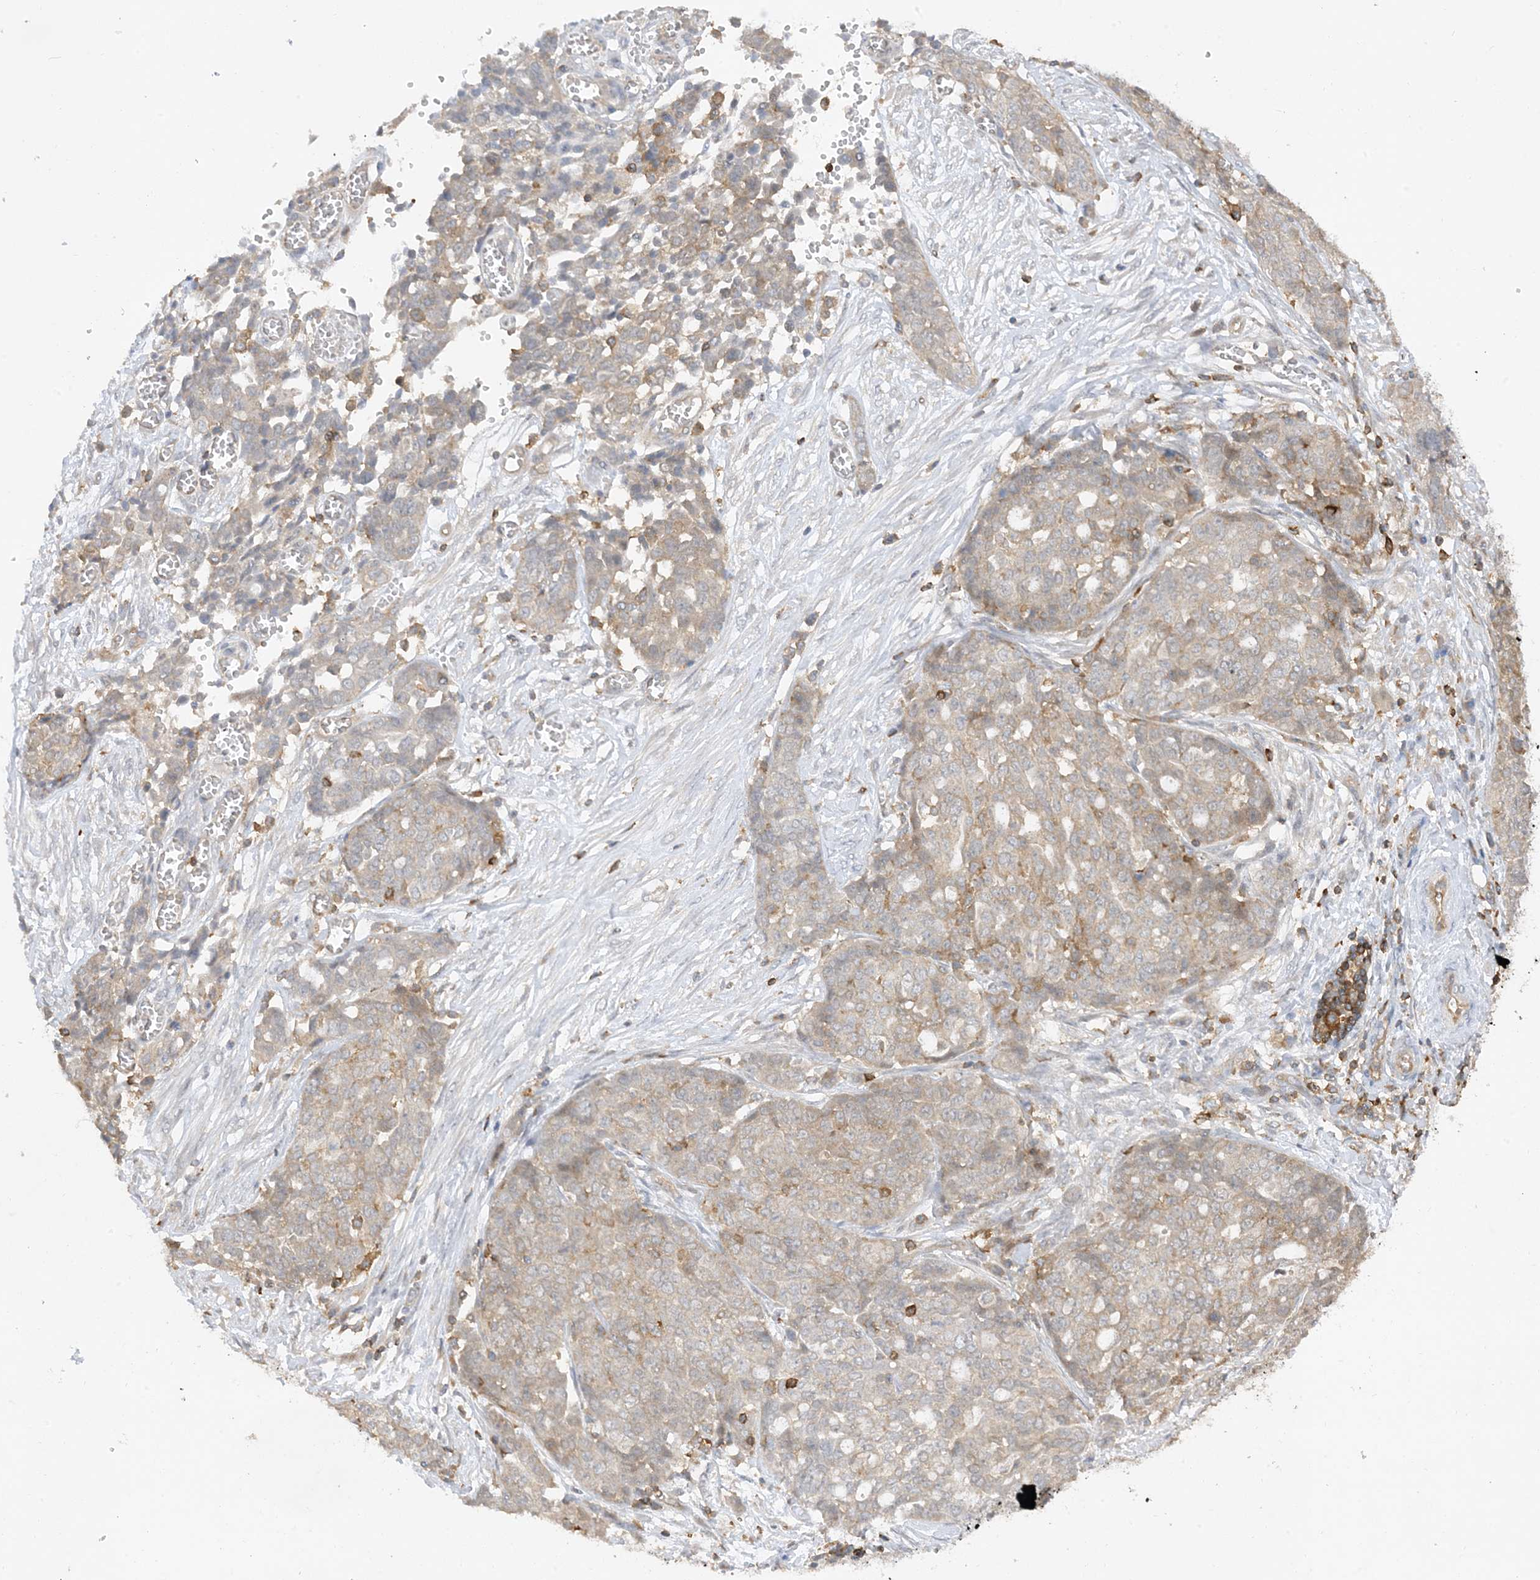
{"staining": {"intensity": "weak", "quantity": "<25%", "location": "cytoplasmic/membranous"}, "tissue": "ovarian cancer", "cell_type": "Tumor cells", "image_type": "cancer", "snomed": [{"axis": "morphology", "description": "Cystadenocarcinoma, serous, NOS"}, {"axis": "topography", "description": "Soft tissue"}, {"axis": "topography", "description": "Ovary"}], "caption": "A high-resolution micrograph shows immunohistochemistry staining of serous cystadenocarcinoma (ovarian), which displays no significant expression in tumor cells.", "gene": "PHACTR2", "patient": {"sex": "female", "age": 57}}